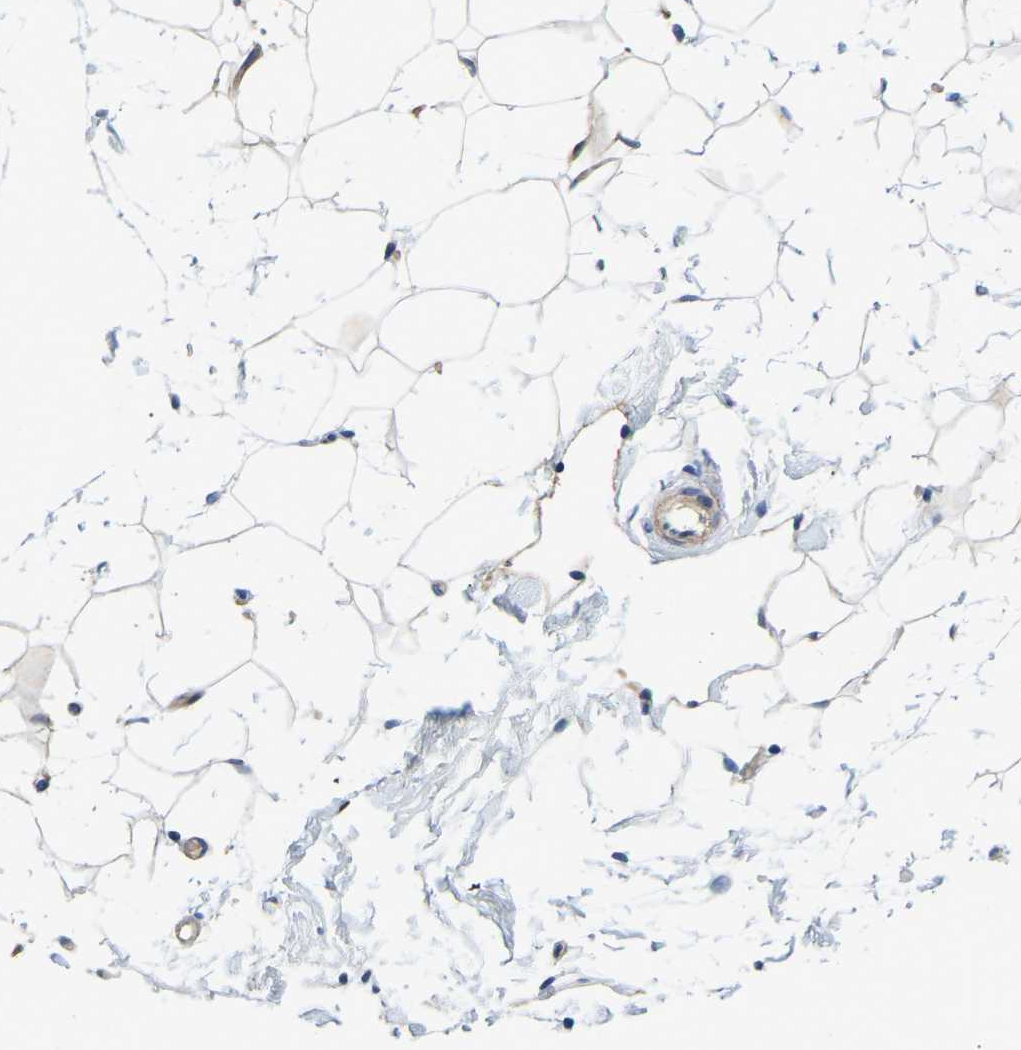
{"staining": {"intensity": "moderate", "quantity": "<25%", "location": "cytoplasmic/membranous"}, "tissue": "breast", "cell_type": "Adipocytes", "image_type": "normal", "snomed": [{"axis": "morphology", "description": "Normal tissue, NOS"}, {"axis": "topography", "description": "Breast"}], "caption": "IHC staining of benign breast, which reveals low levels of moderate cytoplasmic/membranous positivity in about <25% of adipocytes indicating moderate cytoplasmic/membranous protein expression. The staining was performed using DAB (3,3'-diaminobenzidine) (brown) for protein detection and nuclei were counterstained in hematoxylin (blue).", "gene": "LIAS", "patient": {"sex": "female", "age": 22}}